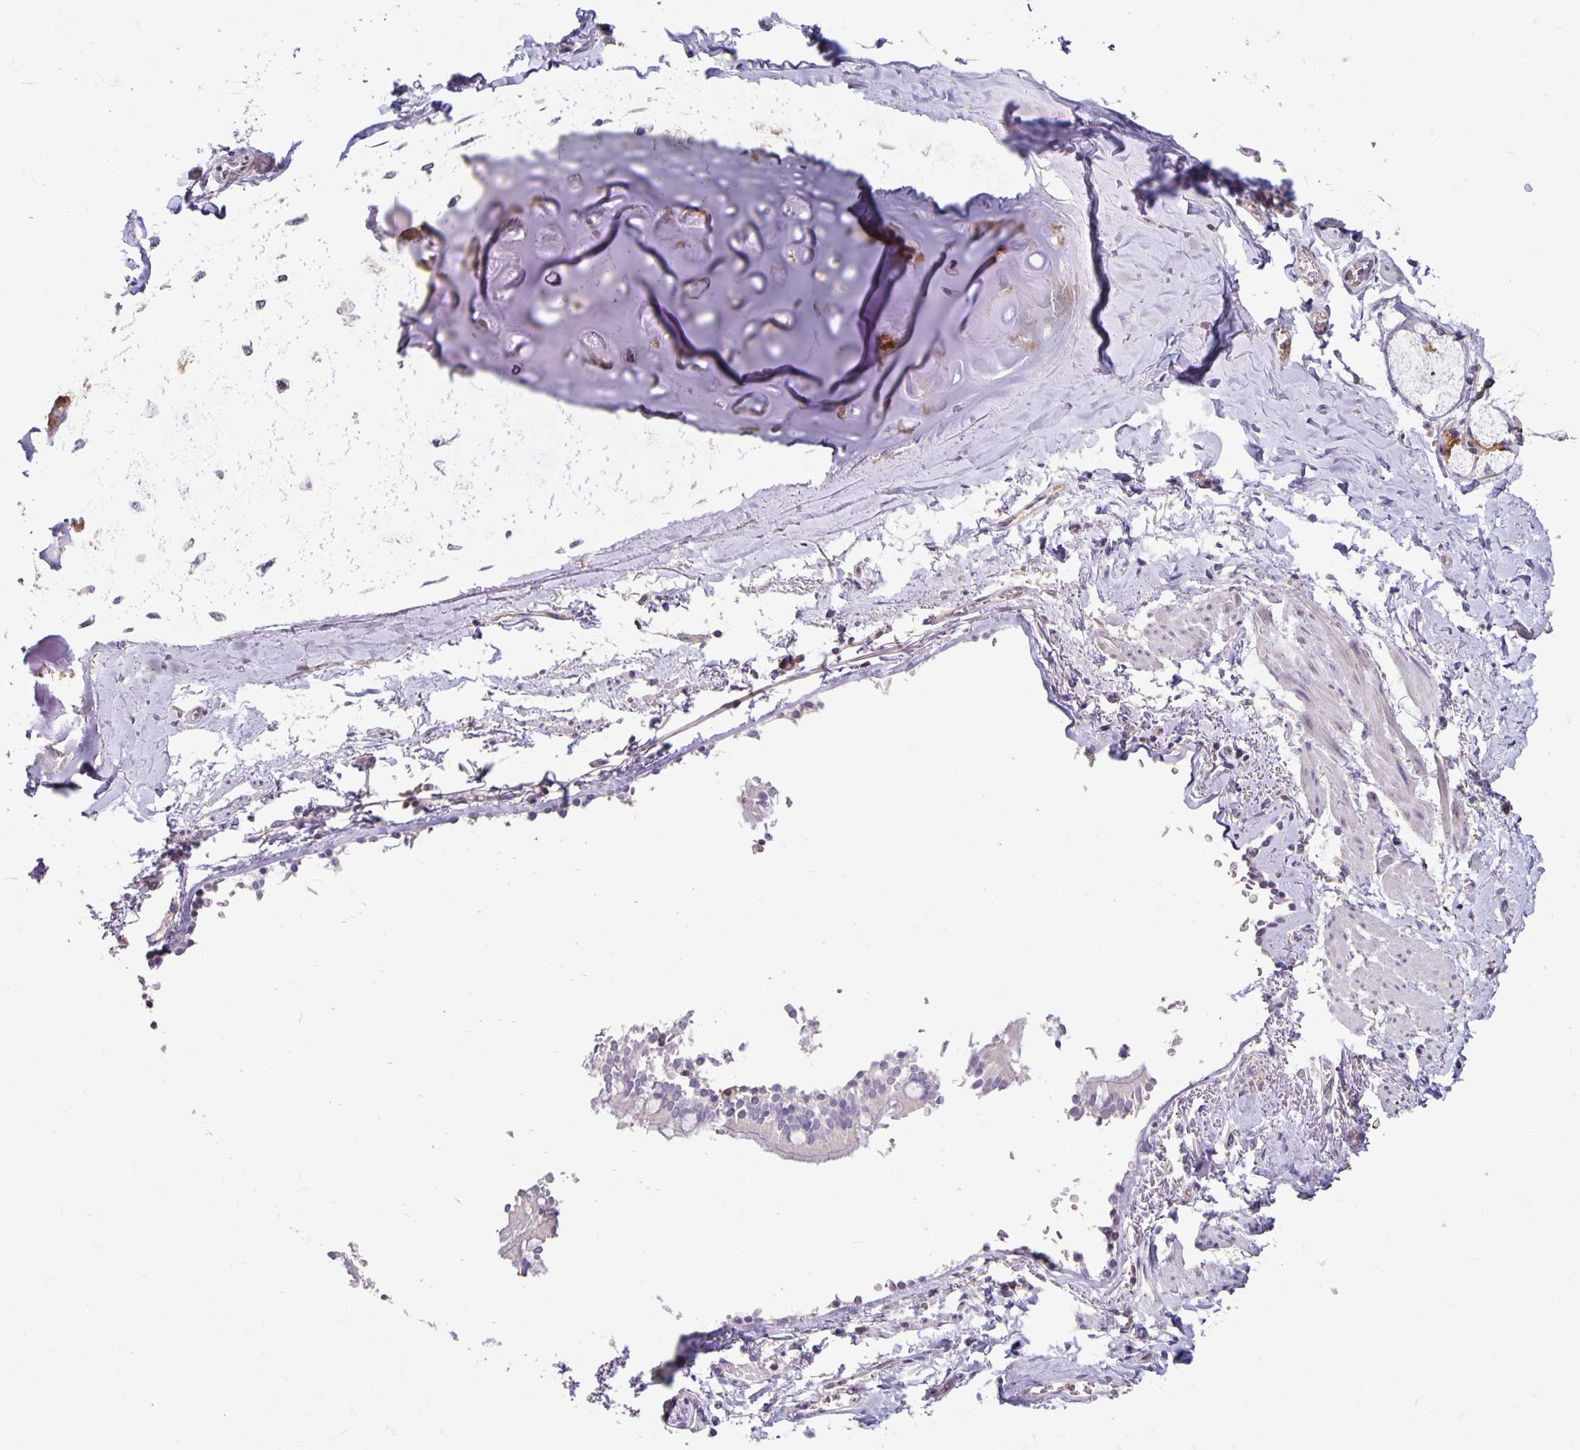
{"staining": {"intensity": "weak", "quantity": "25%-75%", "location": "cytoplasmic/membranous"}, "tissue": "soft tissue", "cell_type": "Chondrocytes", "image_type": "normal", "snomed": [{"axis": "morphology", "description": "Normal tissue, NOS"}, {"axis": "topography", "description": "Cartilage tissue"}, {"axis": "topography", "description": "Bronchus"}, {"axis": "topography", "description": "Peripheral nerve tissue"}], "caption": "The photomicrograph displays a brown stain indicating the presence of a protein in the cytoplasmic/membranous of chondrocytes in soft tissue.", "gene": "CST6", "patient": {"sex": "male", "age": 67}}